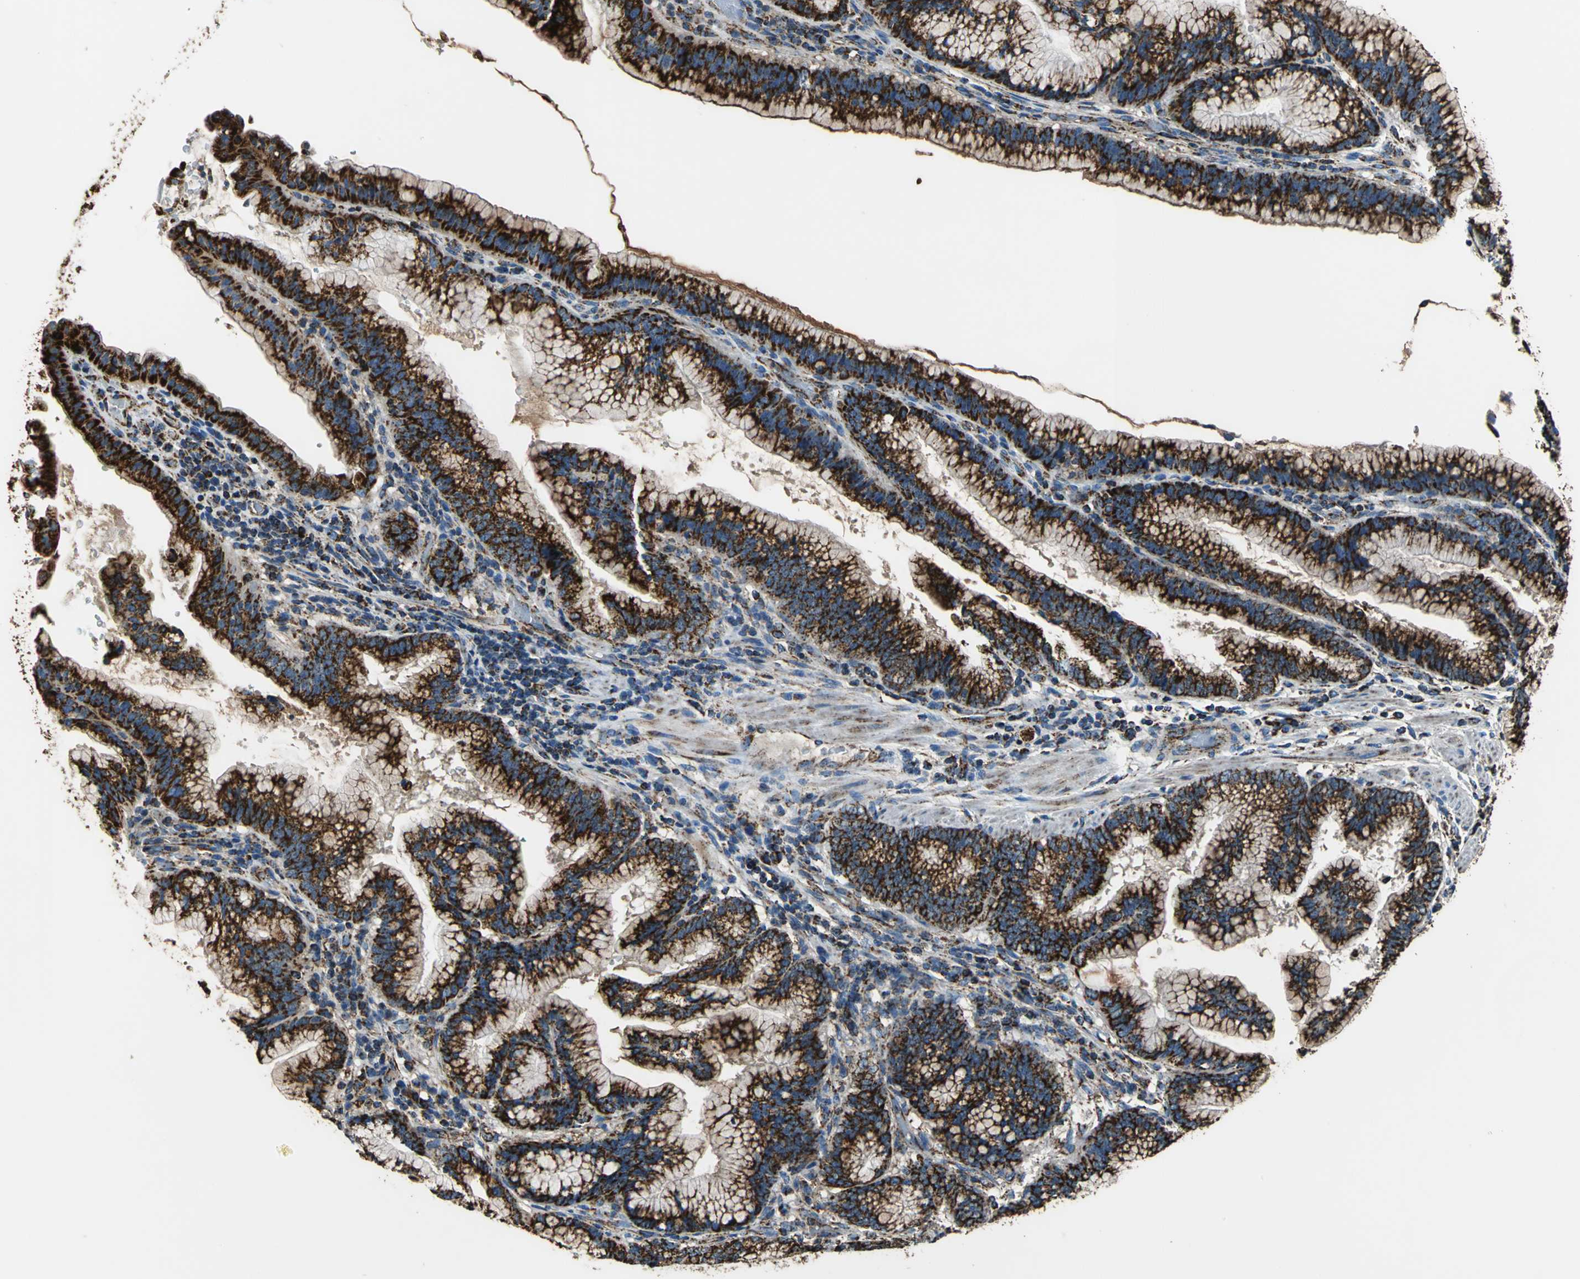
{"staining": {"intensity": "strong", "quantity": ">75%", "location": "cytoplasmic/membranous"}, "tissue": "pancreatic cancer", "cell_type": "Tumor cells", "image_type": "cancer", "snomed": [{"axis": "morphology", "description": "Adenocarcinoma, NOS"}, {"axis": "topography", "description": "Pancreas"}], "caption": "Adenocarcinoma (pancreatic) stained for a protein exhibits strong cytoplasmic/membranous positivity in tumor cells.", "gene": "ECH1", "patient": {"sex": "female", "age": 64}}